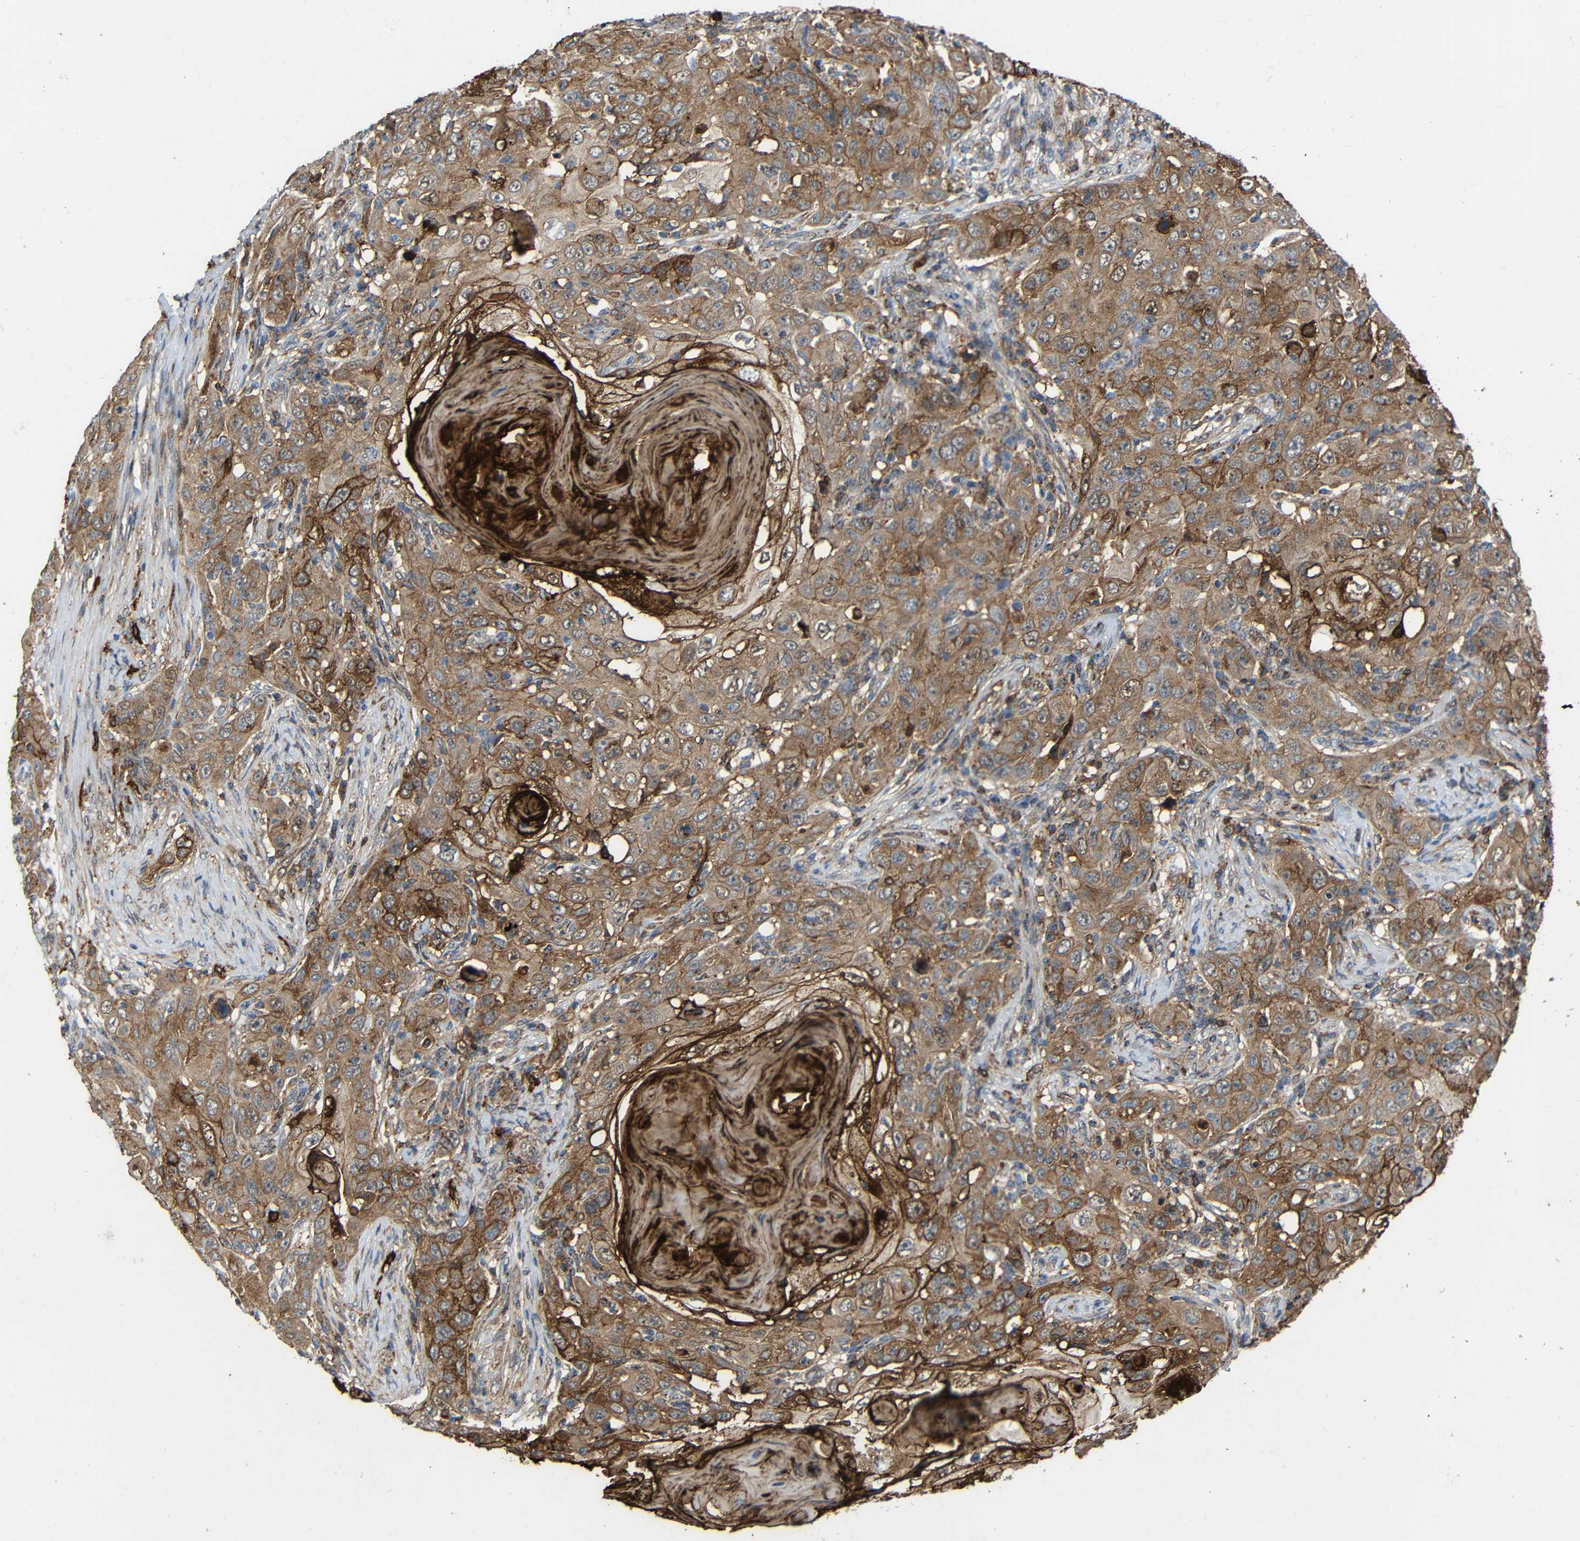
{"staining": {"intensity": "moderate", "quantity": ">75%", "location": "cytoplasmic/membranous"}, "tissue": "skin cancer", "cell_type": "Tumor cells", "image_type": "cancer", "snomed": [{"axis": "morphology", "description": "Squamous cell carcinoma, NOS"}, {"axis": "topography", "description": "Skin"}], "caption": "Immunohistochemical staining of skin squamous cell carcinoma demonstrates medium levels of moderate cytoplasmic/membranous expression in about >75% of tumor cells. The staining was performed using DAB to visualize the protein expression in brown, while the nuclei were stained in blue with hematoxylin (Magnification: 20x).", "gene": "C1GALT1", "patient": {"sex": "female", "age": 88}}